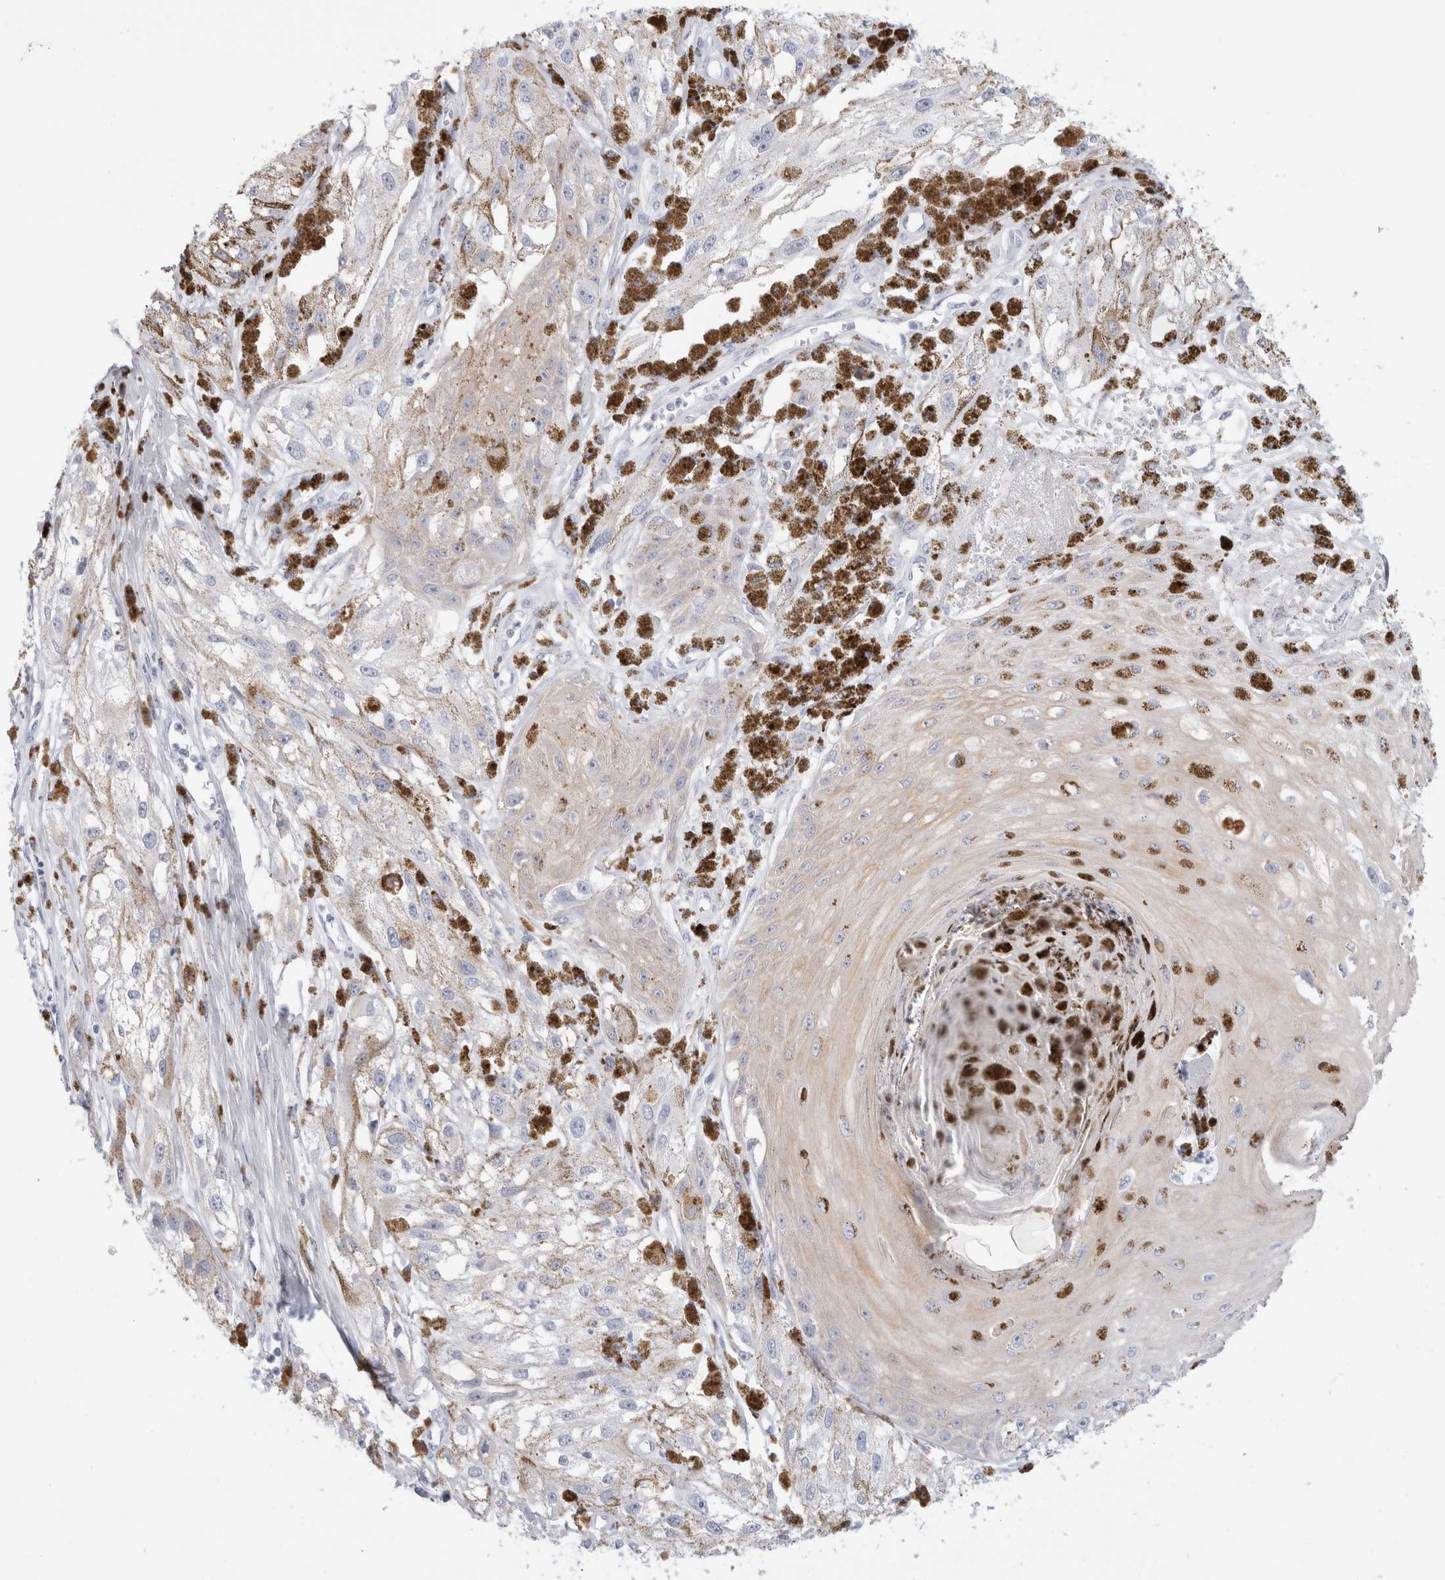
{"staining": {"intensity": "weak", "quantity": "25%-75%", "location": "cytoplasmic/membranous"}, "tissue": "melanoma", "cell_type": "Tumor cells", "image_type": "cancer", "snomed": [{"axis": "morphology", "description": "Malignant melanoma, NOS"}, {"axis": "topography", "description": "Skin"}], "caption": "Human melanoma stained for a protein (brown) exhibits weak cytoplasmic/membranous positive positivity in about 25%-75% of tumor cells.", "gene": "MUC15", "patient": {"sex": "male", "age": 88}}